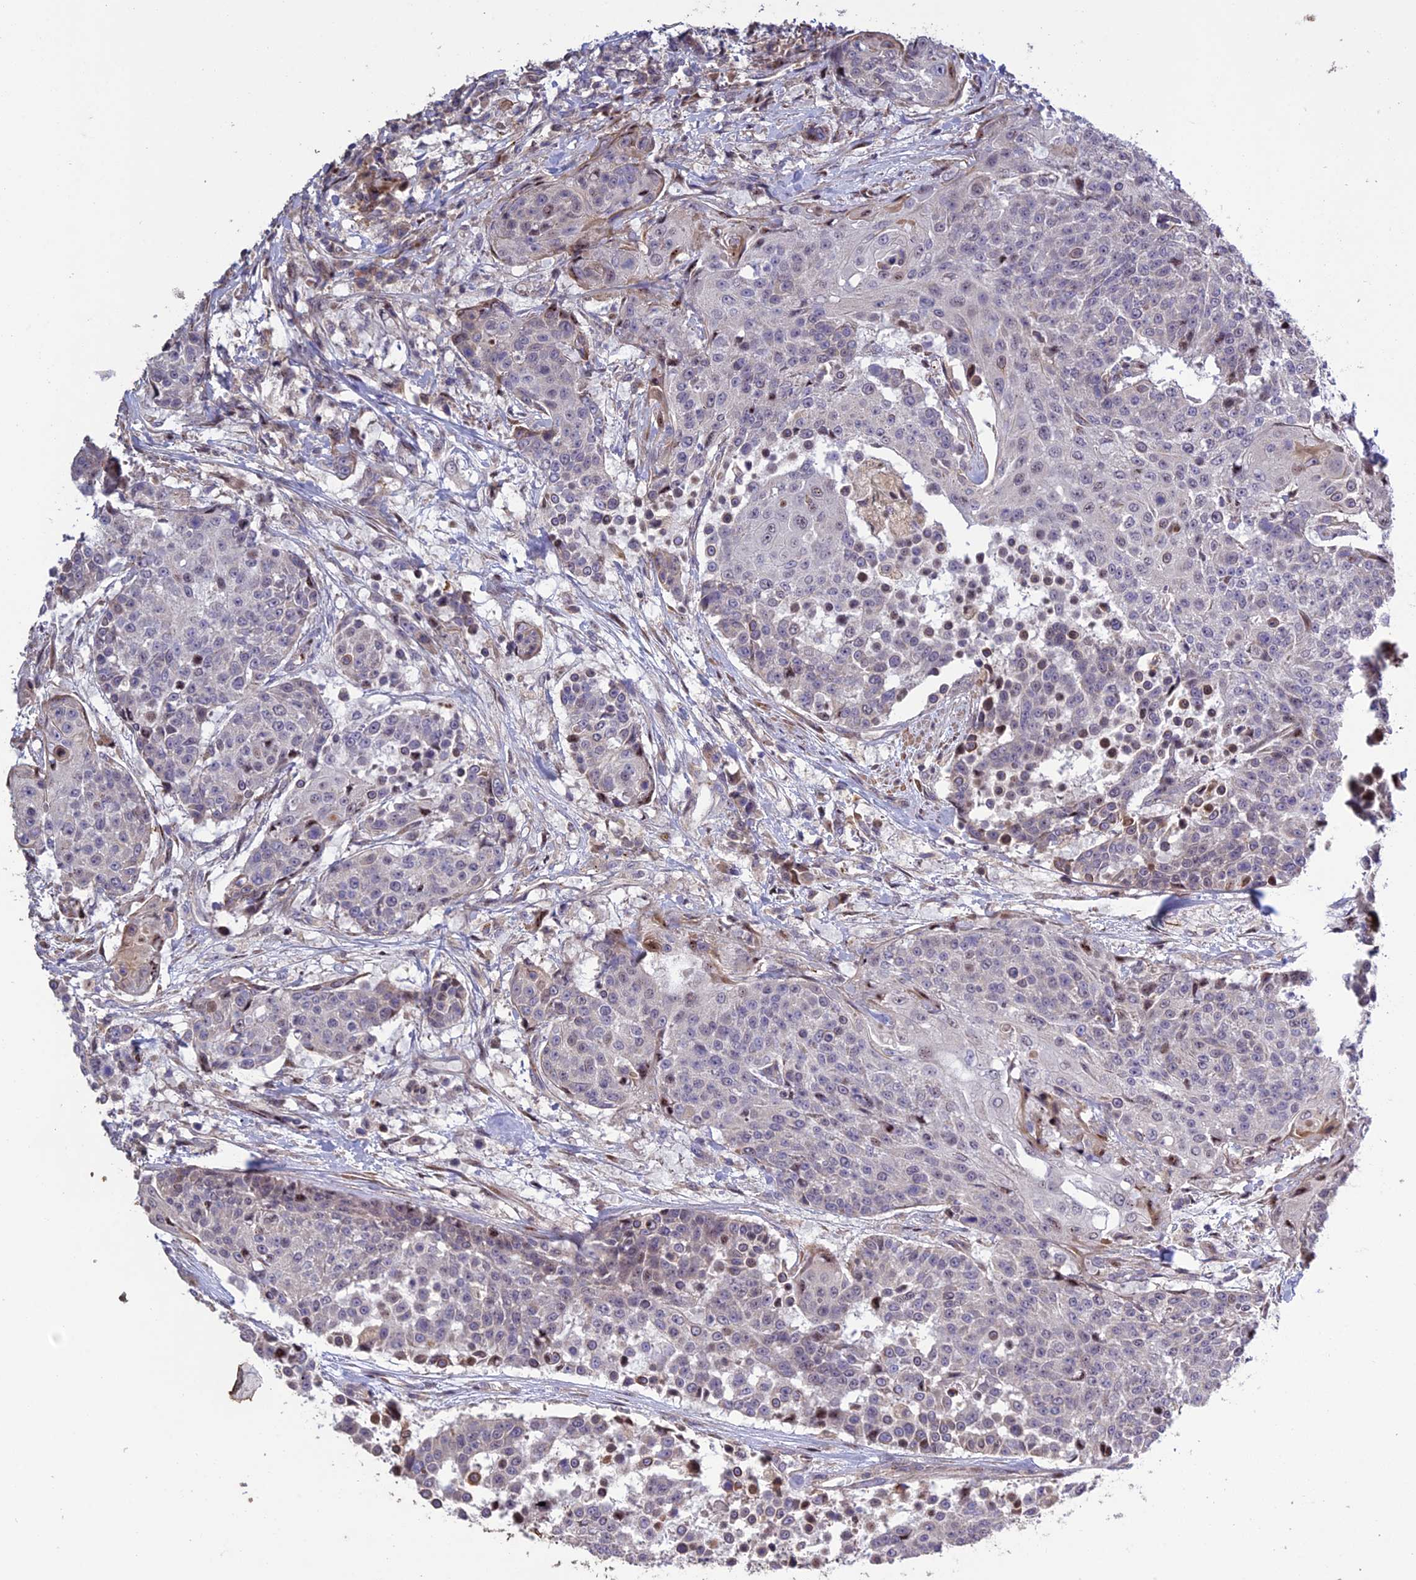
{"staining": {"intensity": "moderate", "quantity": "<25%", "location": "nuclear"}, "tissue": "urothelial cancer", "cell_type": "Tumor cells", "image_type": "cancer", "snomed": [{"axis": "morphology", "description": "Urothelial carcinoma, High grade"}, {"axis": "topography", "description": "Urinary bladder"}], "caption": "Protein staining exhibits moderate nuclear positivity in approximately <25% of tumor cells in urothelial cancer.", "gene": "SPG21", "patient": {"sex": "female", "age": 63}}